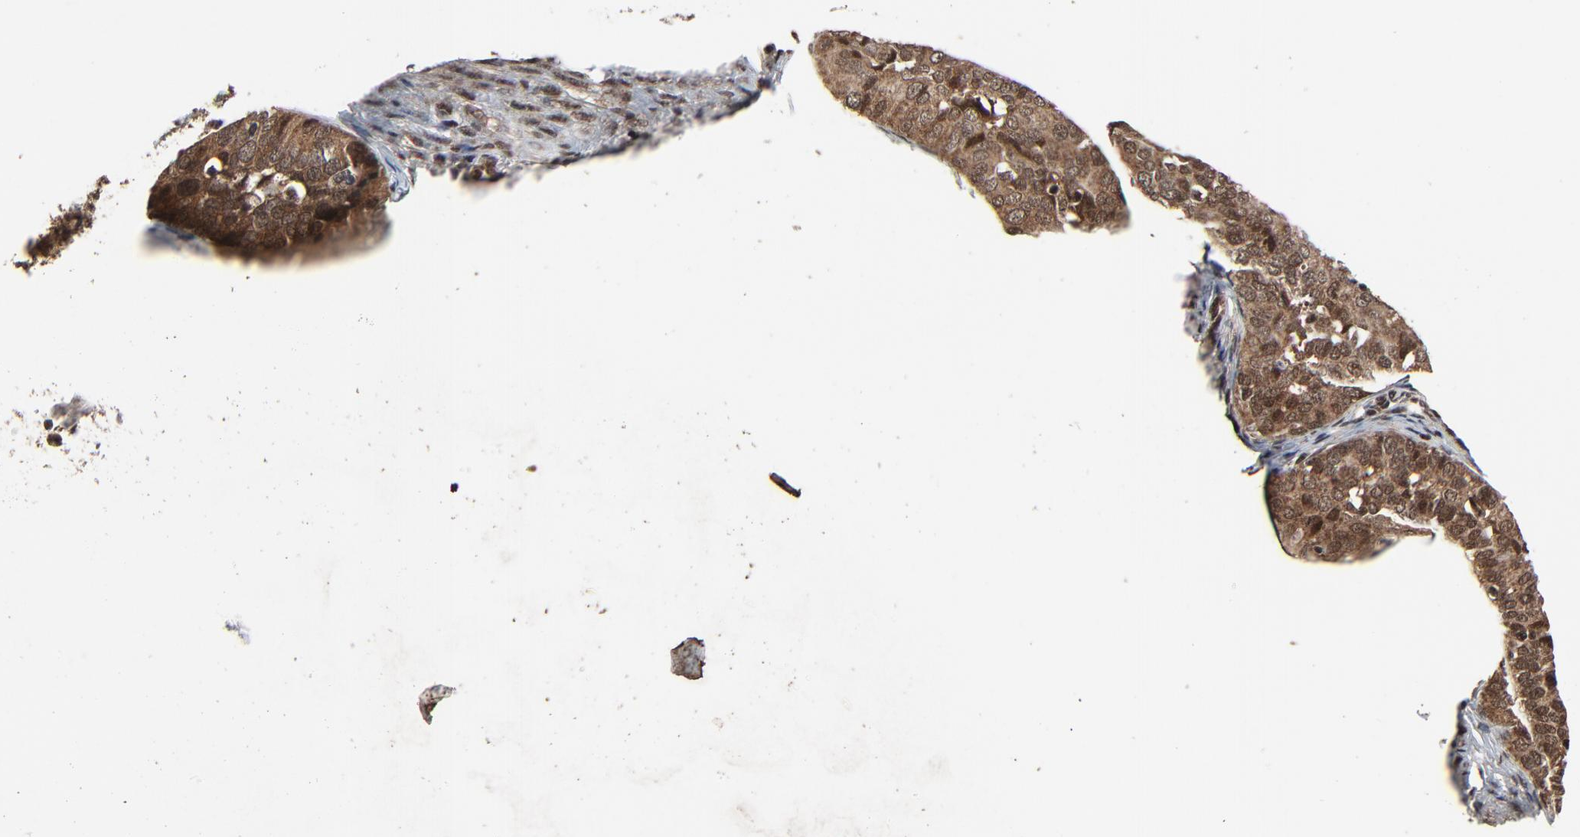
{"staining": {"intensity": "strong", "quantity": ">75%", "location": "cytoplasmic/membranous,nuclear"}, "tissue": "cervical cancer", "cell_type": "Tumor cells", "image_type": "cancer", "snomed": [{"axis": "morphology", "description": "Squamous cell carcinoma, NOS"}, {"axis": "topography", "description": "Cervix"}], "caption": "Immunohistochemical staining of human cervical cancer demonstrates strong cytoplasmic/membranous and nuclear protein expression in approximately >75% of tumor cells.", "gene": "RHOJ", "patient": {"sex": "female", "age": 31}}